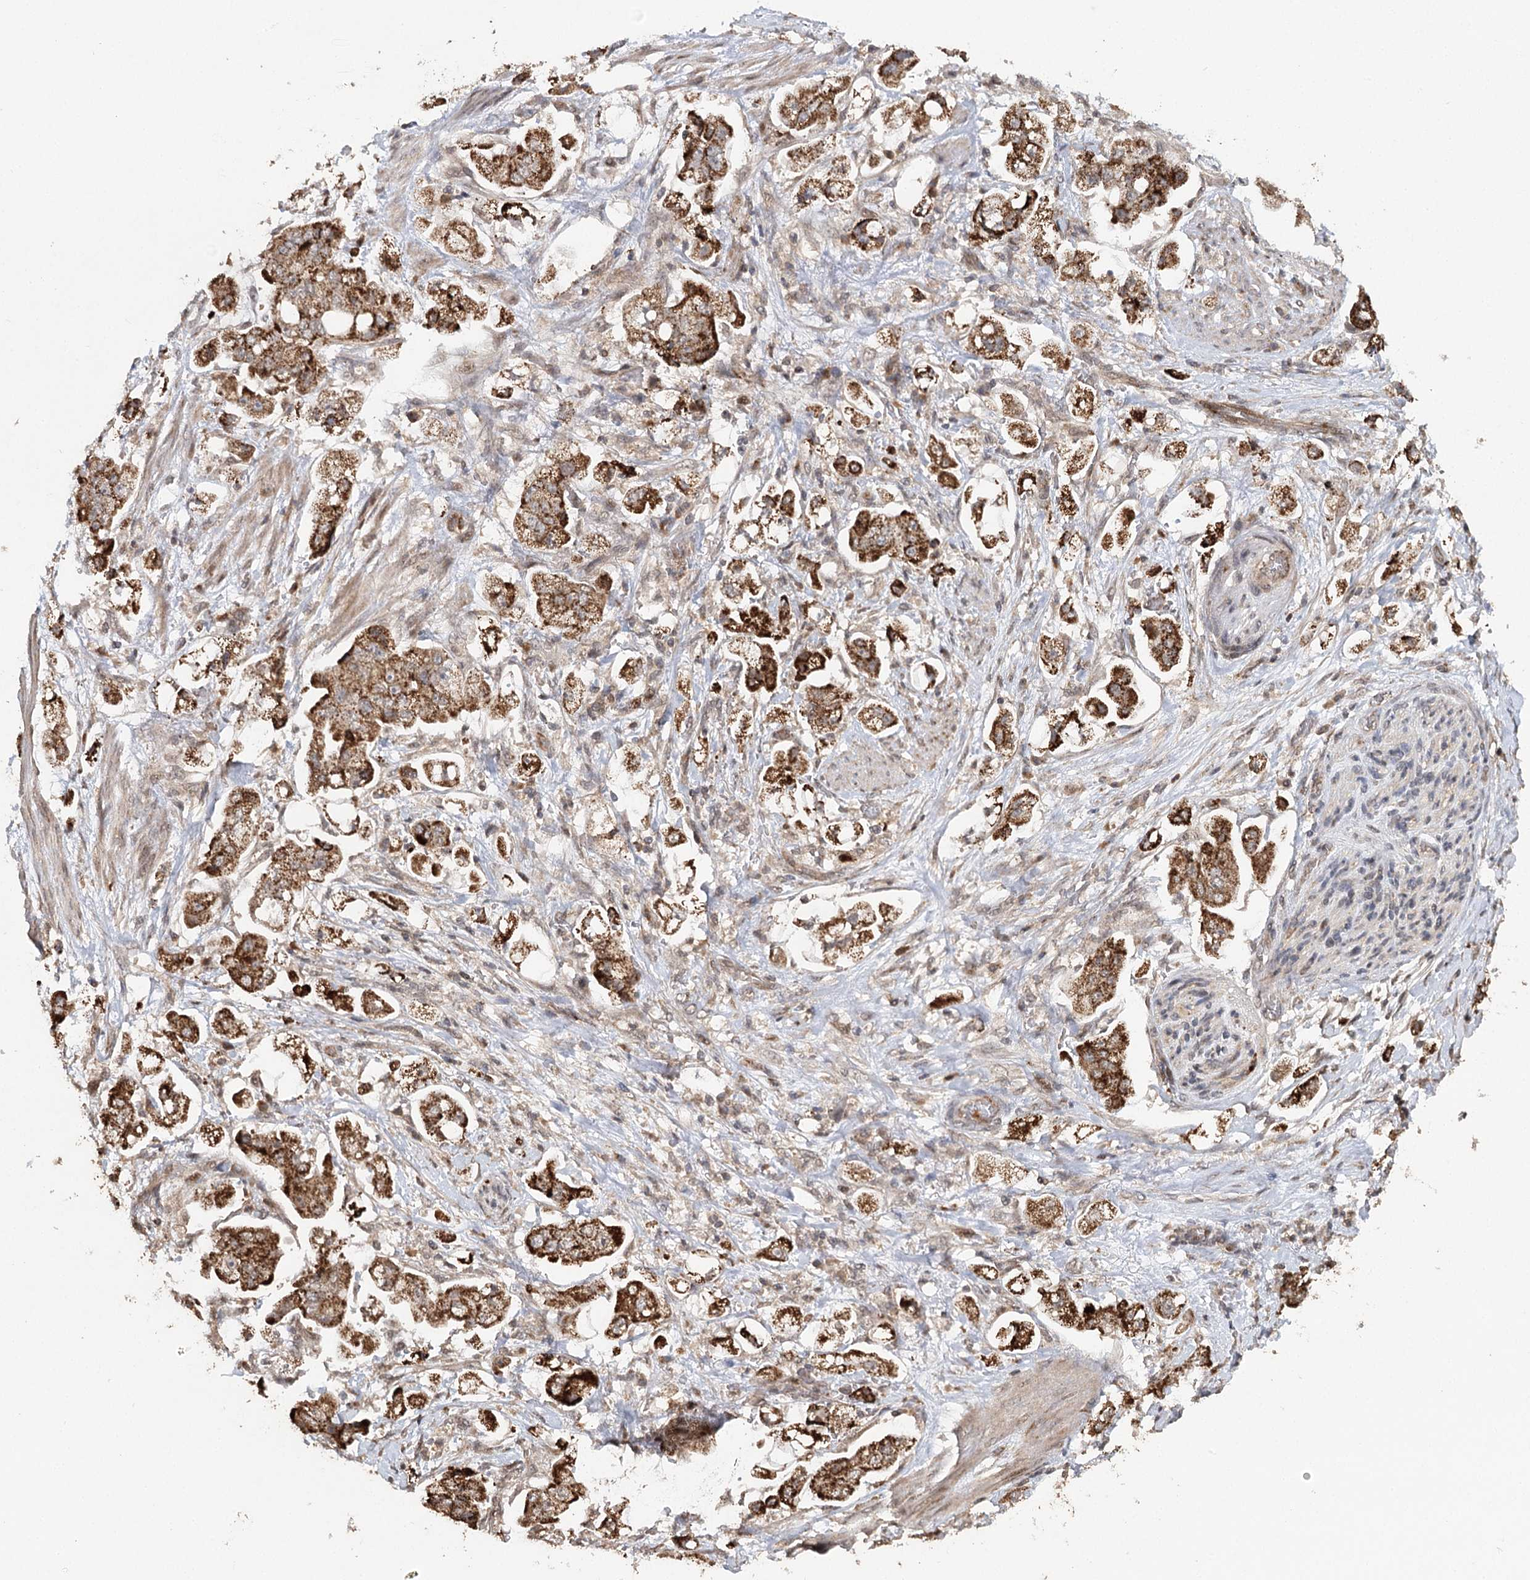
{"staining": {"intensity": "strong", "quantity": ">75%", "location": "cytoplasmic/membranous"}, "tissue": "stomach cancer", "cell_type": "Tumor cells", "image_type": "cancer", "snomed": [{"axis": "morphology", "description": "Adenocarcinoma, NOS"}, {"axis": "topography", "description": "Stomach"}], "caption": "Immunohistochemical staining of human stomach adenocarcinoma shows high levels of strong cytoplasmic/membranous expression in about >75% of tumor cells.", "gene": "ZNRF3", "patient": {"sex": "male", "age": 62}}